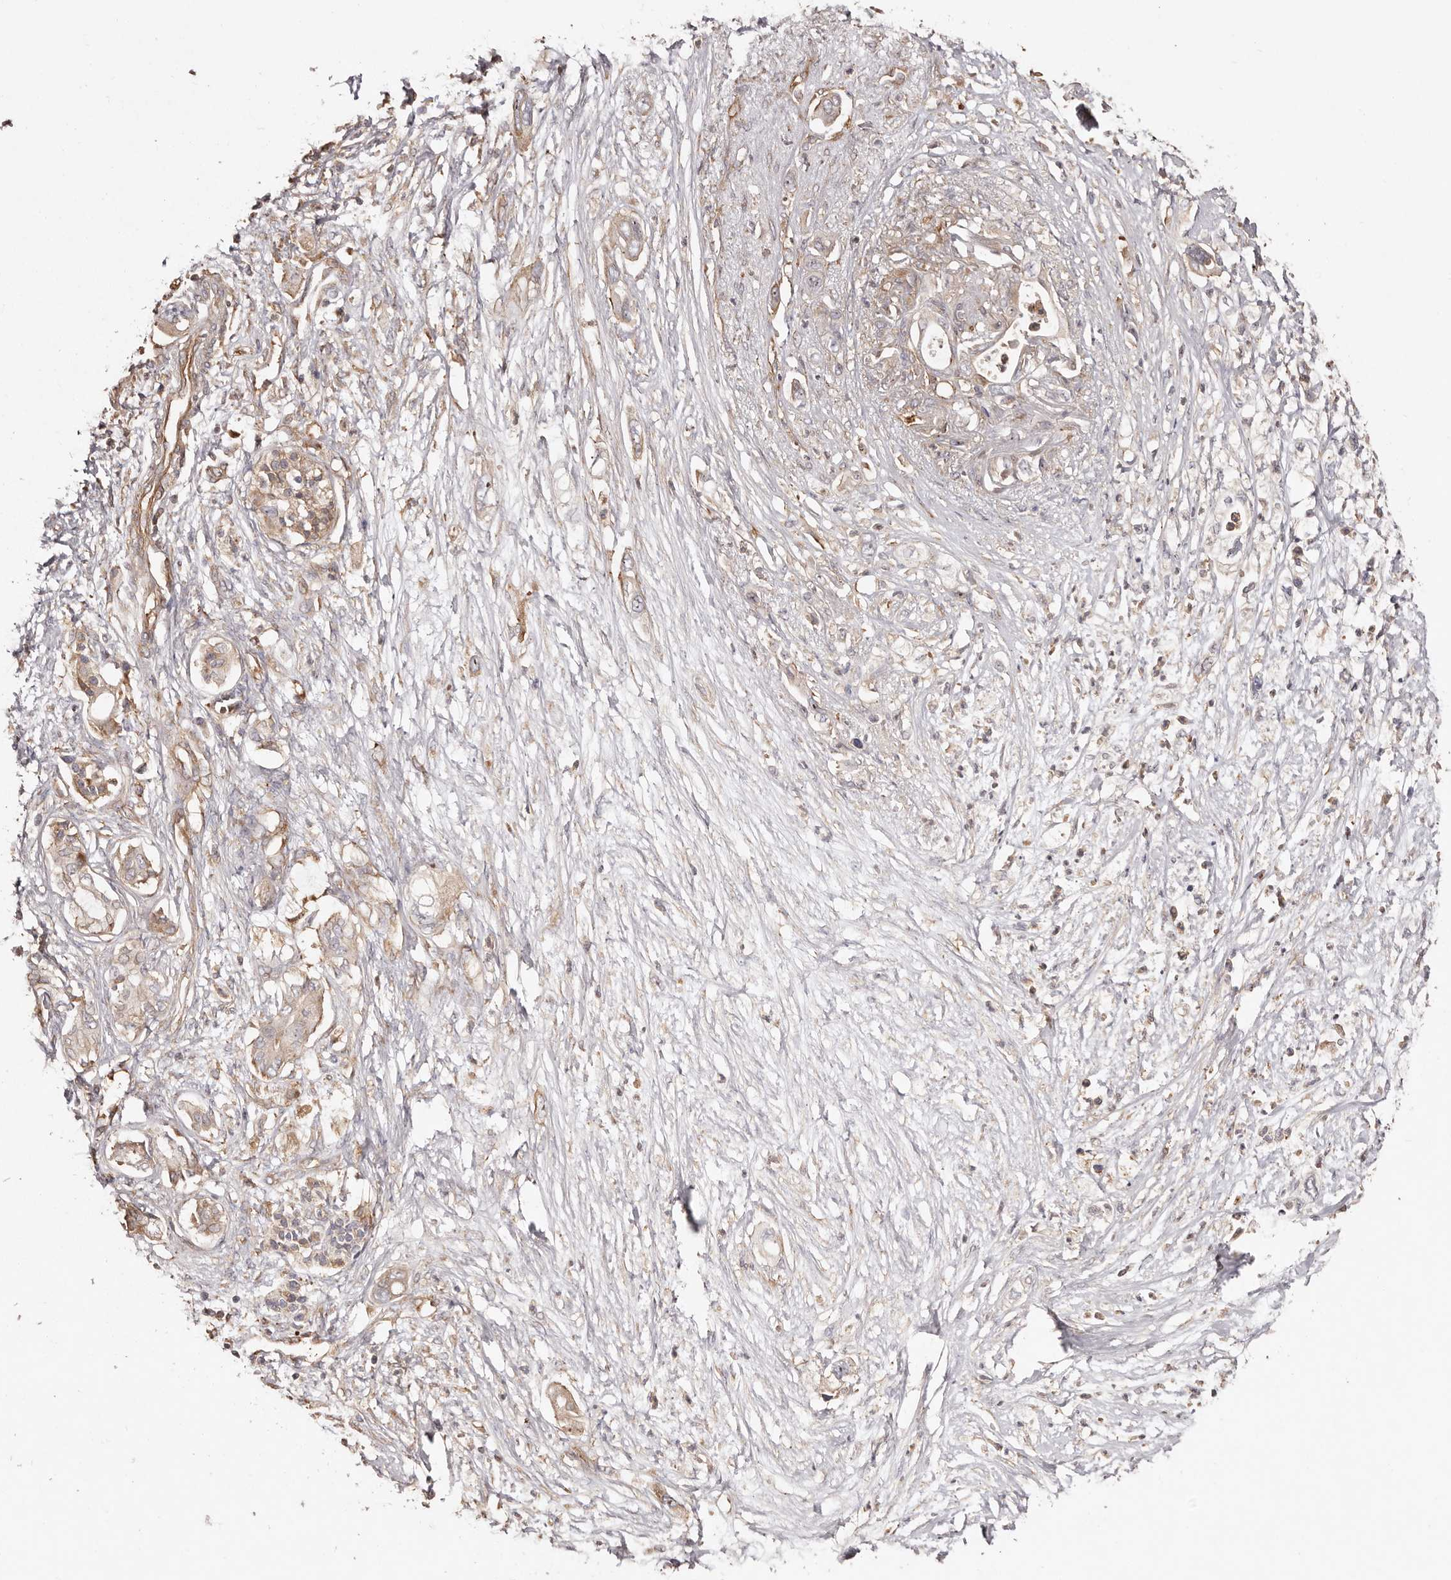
{"staining": {"intensity": "weak", "quantity": "25%-75%", "location": "cytoplasmic/membranous"}, "tissue": "pancreatic cancer", "cell_type": "Tumor cells", "image_type": "cancer", "snomed": [{"axis": "morphology", "description": "Adenocarcinoma, NOS"}, {"axis": "topography", "description": "Pancreas"}], "caption": "Pancreatic adenocarcinoma was stained to show a protein in brown. There is low levels of weak cytoplasmic/membranous expression in approximately 25%-75% of tumor cells. (Stains: DAB (3,3'-diaminobenzidine) in brown, nuclei in blue, Microscopy: brightfield microscopy at high magnification).", "gene": "RPS6", "patient": {"sex": "male", "age": 66}}